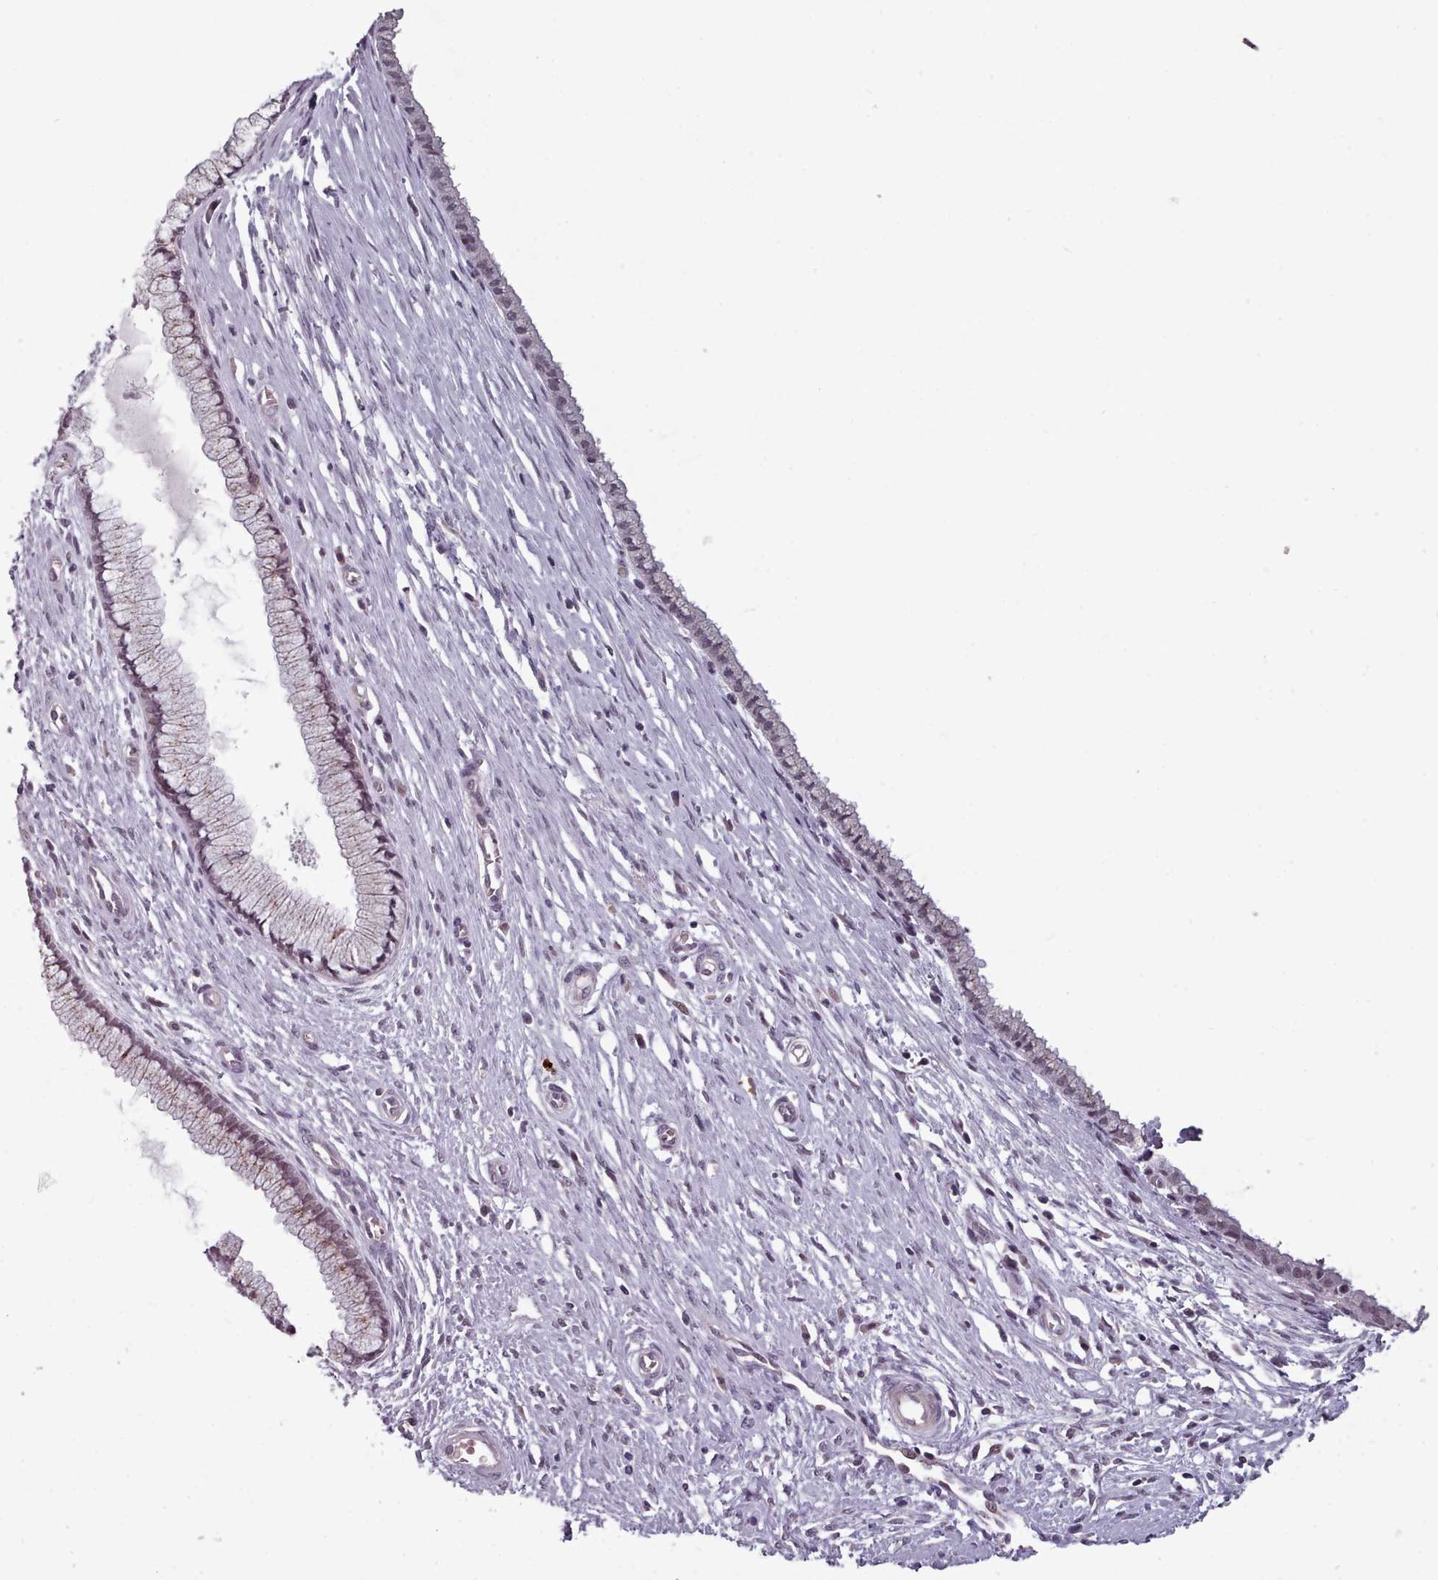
{"staining": {"intensity": "moderate", "quantity": "25%-75%", "location": "nuclear"}, "tissue": "cervix", "cell_type": "Glandular cells", "image_type": "normal", "snomed": [{"axis": "morphology", "description": "Normal tissue, NOS"}, {"axis": "topography", "description": "Cervix"}], "caption": "Immunohistochemical staining of normal human cervix exhibits 25%-75% levels of moderate nuclear protein expression in approximately 25%-75% of glandular cells.", "gene": "SRSF9", "patient": {"sex": "female", "age": 55}}